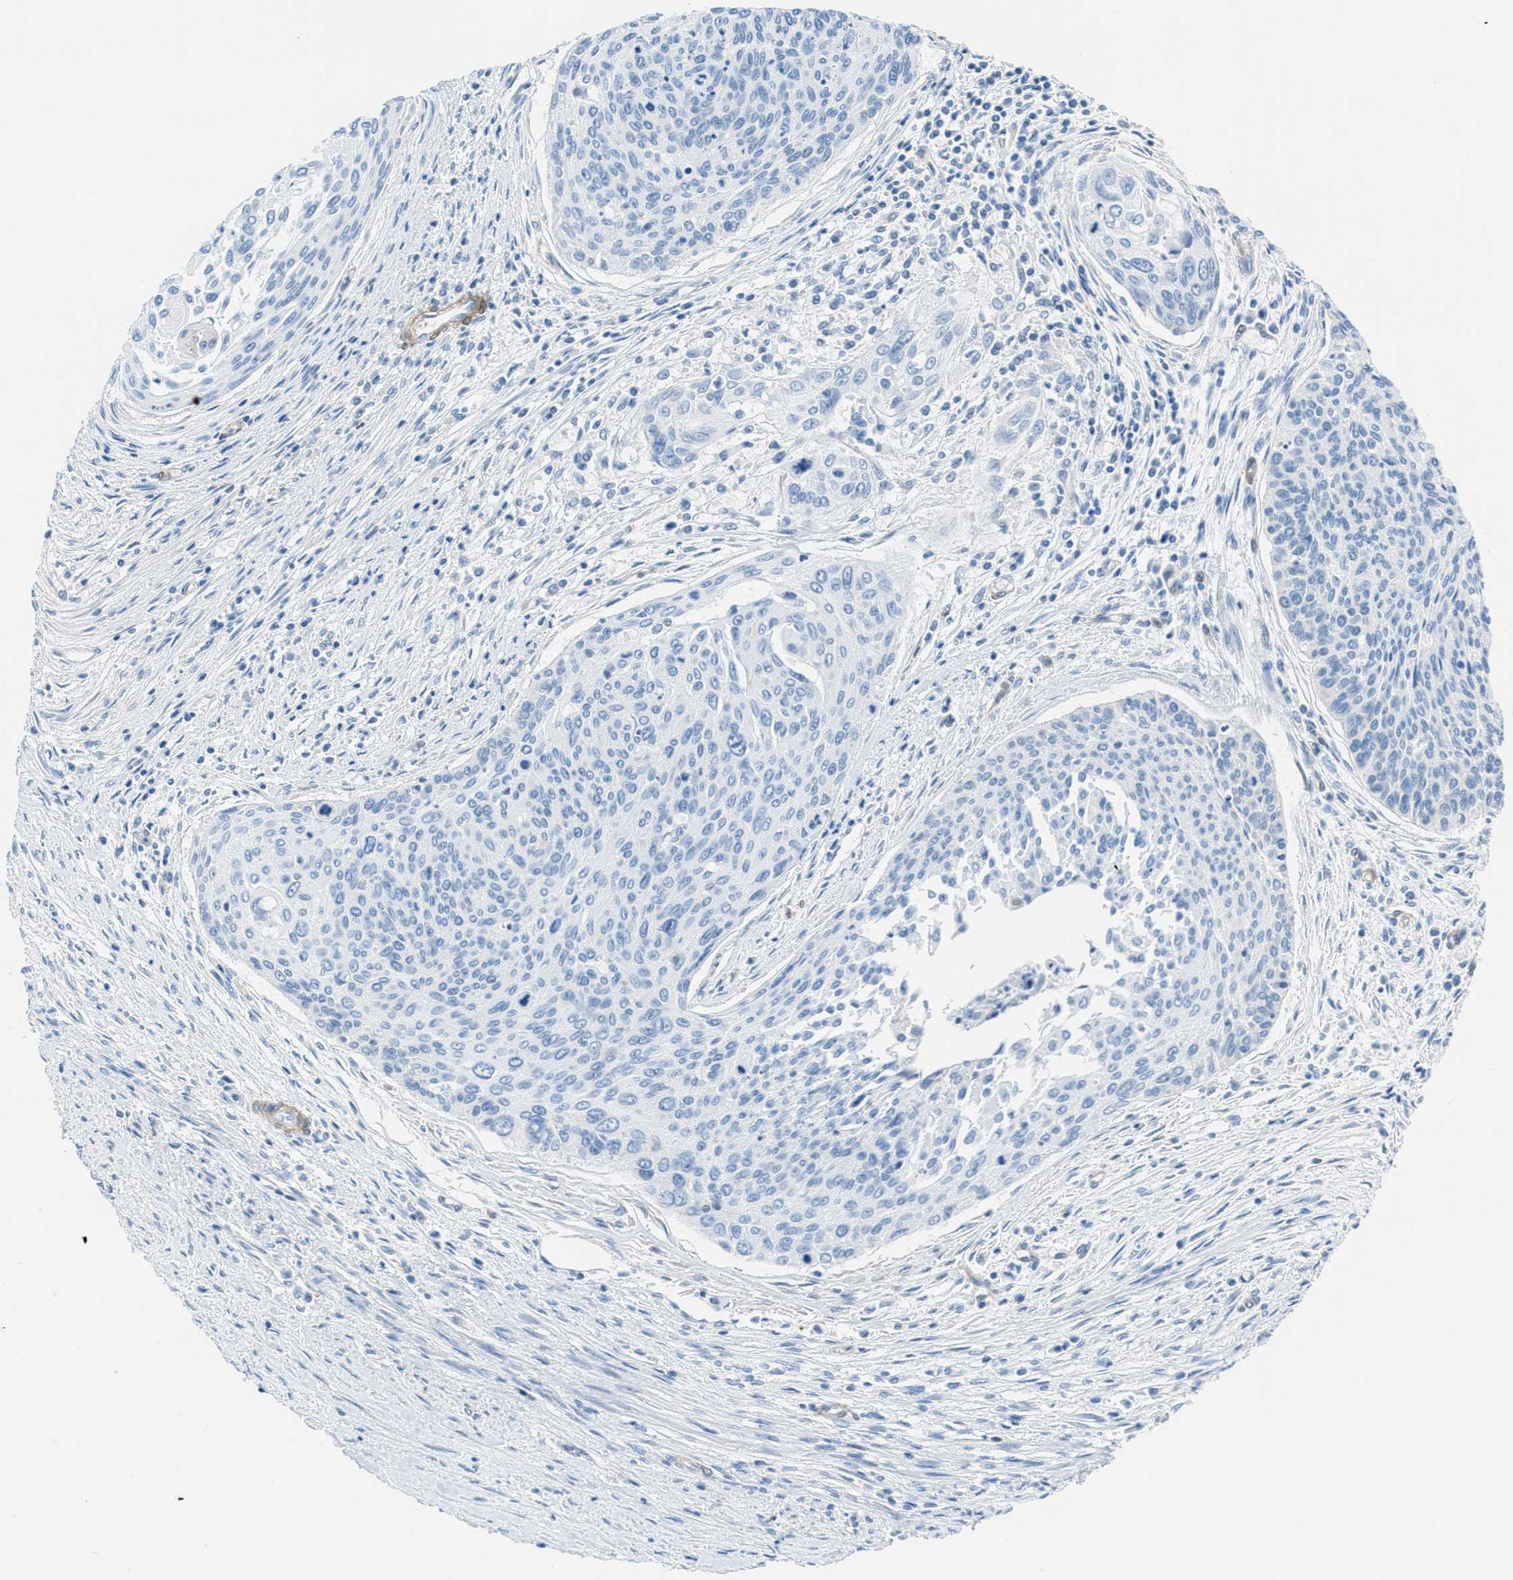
{"staining": {"intensity": "negative", "quantity": "none", "location": "none"}, "tissue": "cervical cancer", "cell_type": "Tumor cells", "image_type": "cancer", "snomed": [{"axis": "morphology", "description": "Squamous cell carcinoma, NOS"}, {"axis": "topography", "description": "Cervix"}], "caption": "Histopathology image shows no protein positivity in tumor cells of cervical cancer (squamous cell carcinoma) tissue.", "gene": "MAPRE2", "patient": {"sex": "female", "age": 55}}